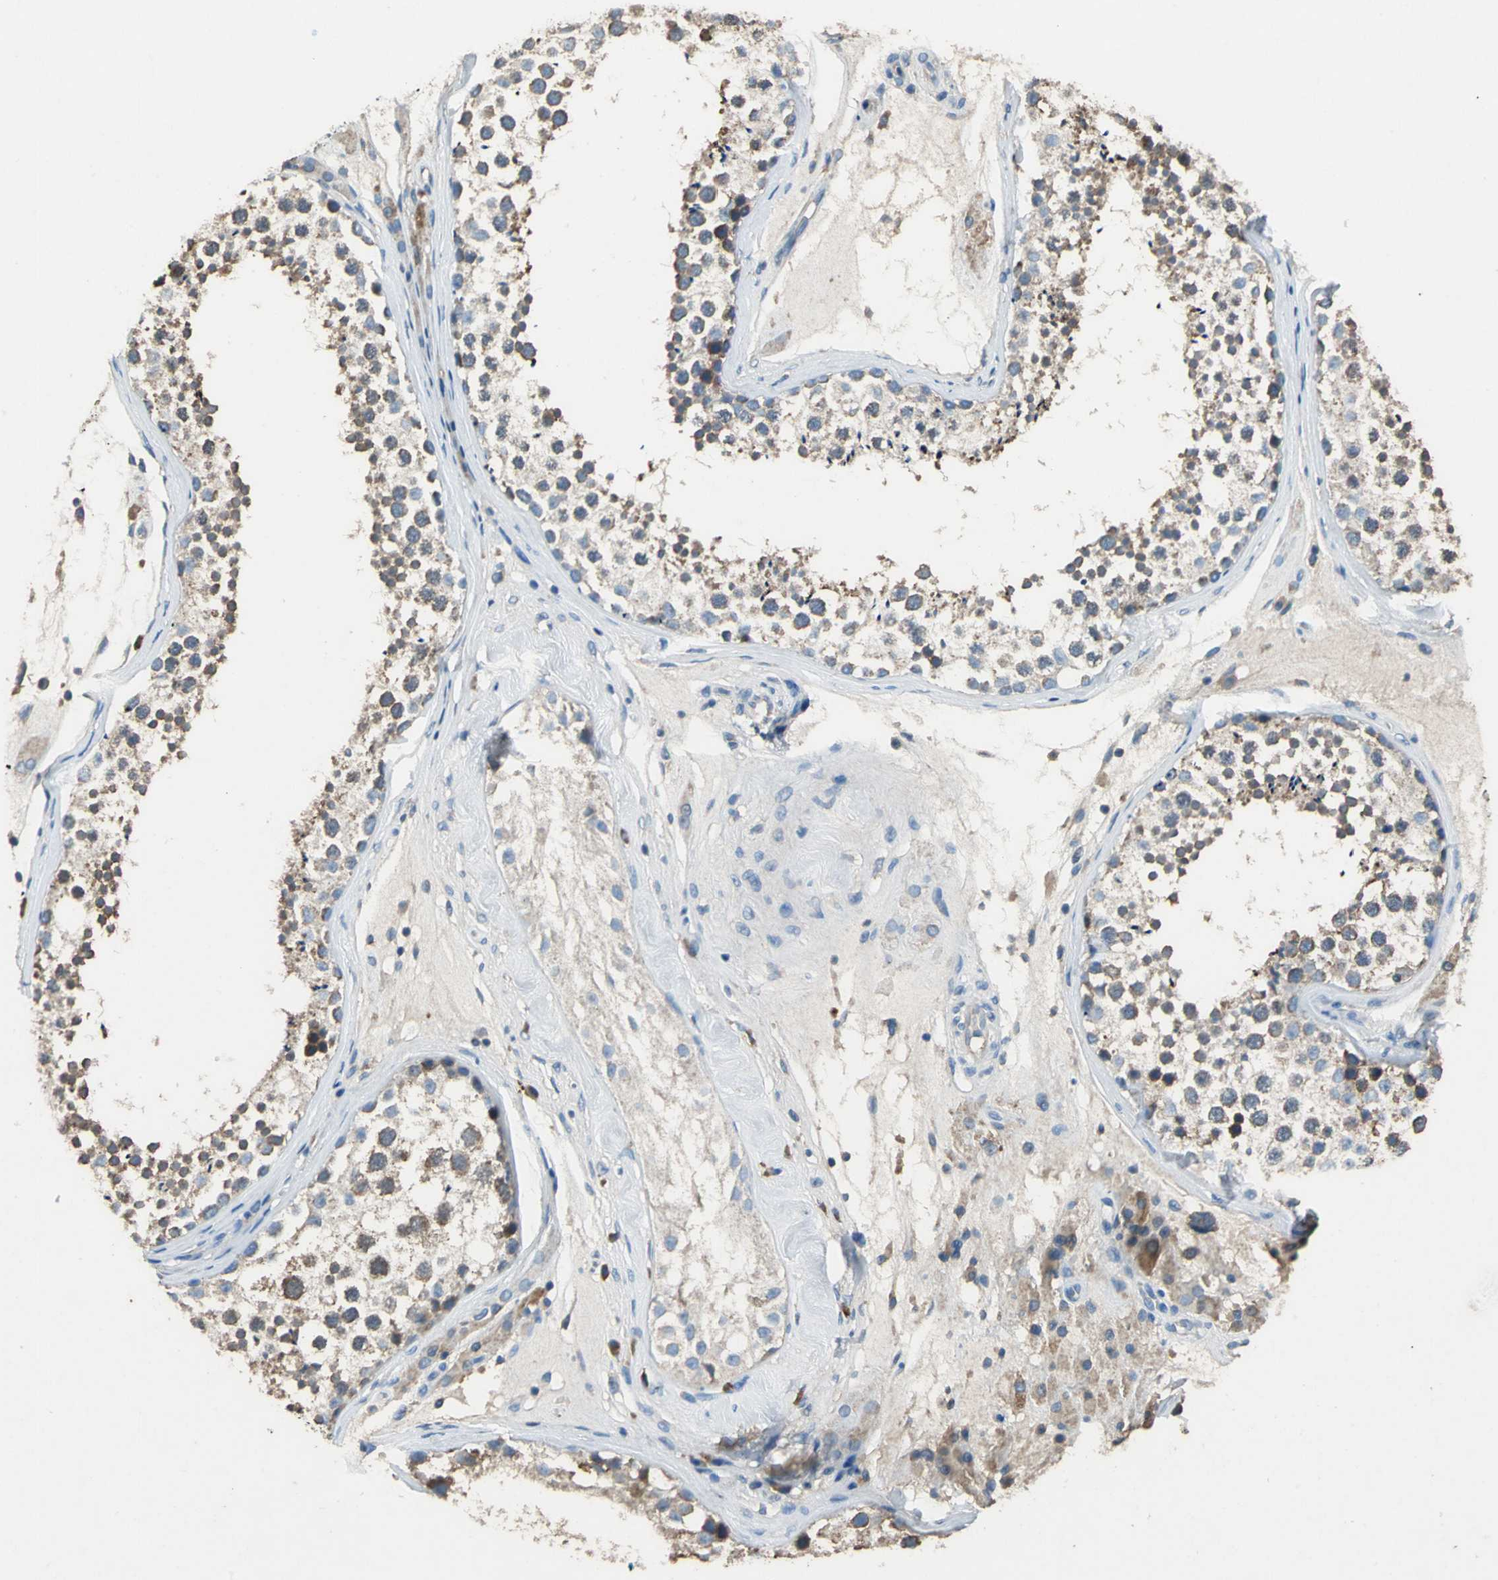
{"staining": {"intensity": "moderate", "quantity": ">75%", "location": "cytoplasmic/membranous"}, "tissue": "testis", "cell_type": "Cells in seminiferous ducts", "image_type": "normal", "snomed": [{"axis": "morphology", "description": "Normal tissue, NOS"}, {"axis": "topography", "description": "Testis"}], "caption": "Immunohistochemistry of benign testis reveals medium levels of moderate cytoplasmic/membranous staining in approximately >75% of cells in seminiferous ducts. (brown staining indicates protein expression, while blue staining denotes nuclei).", "gene": "HEPH", "patient": {"sex": "male", "age": 46}}